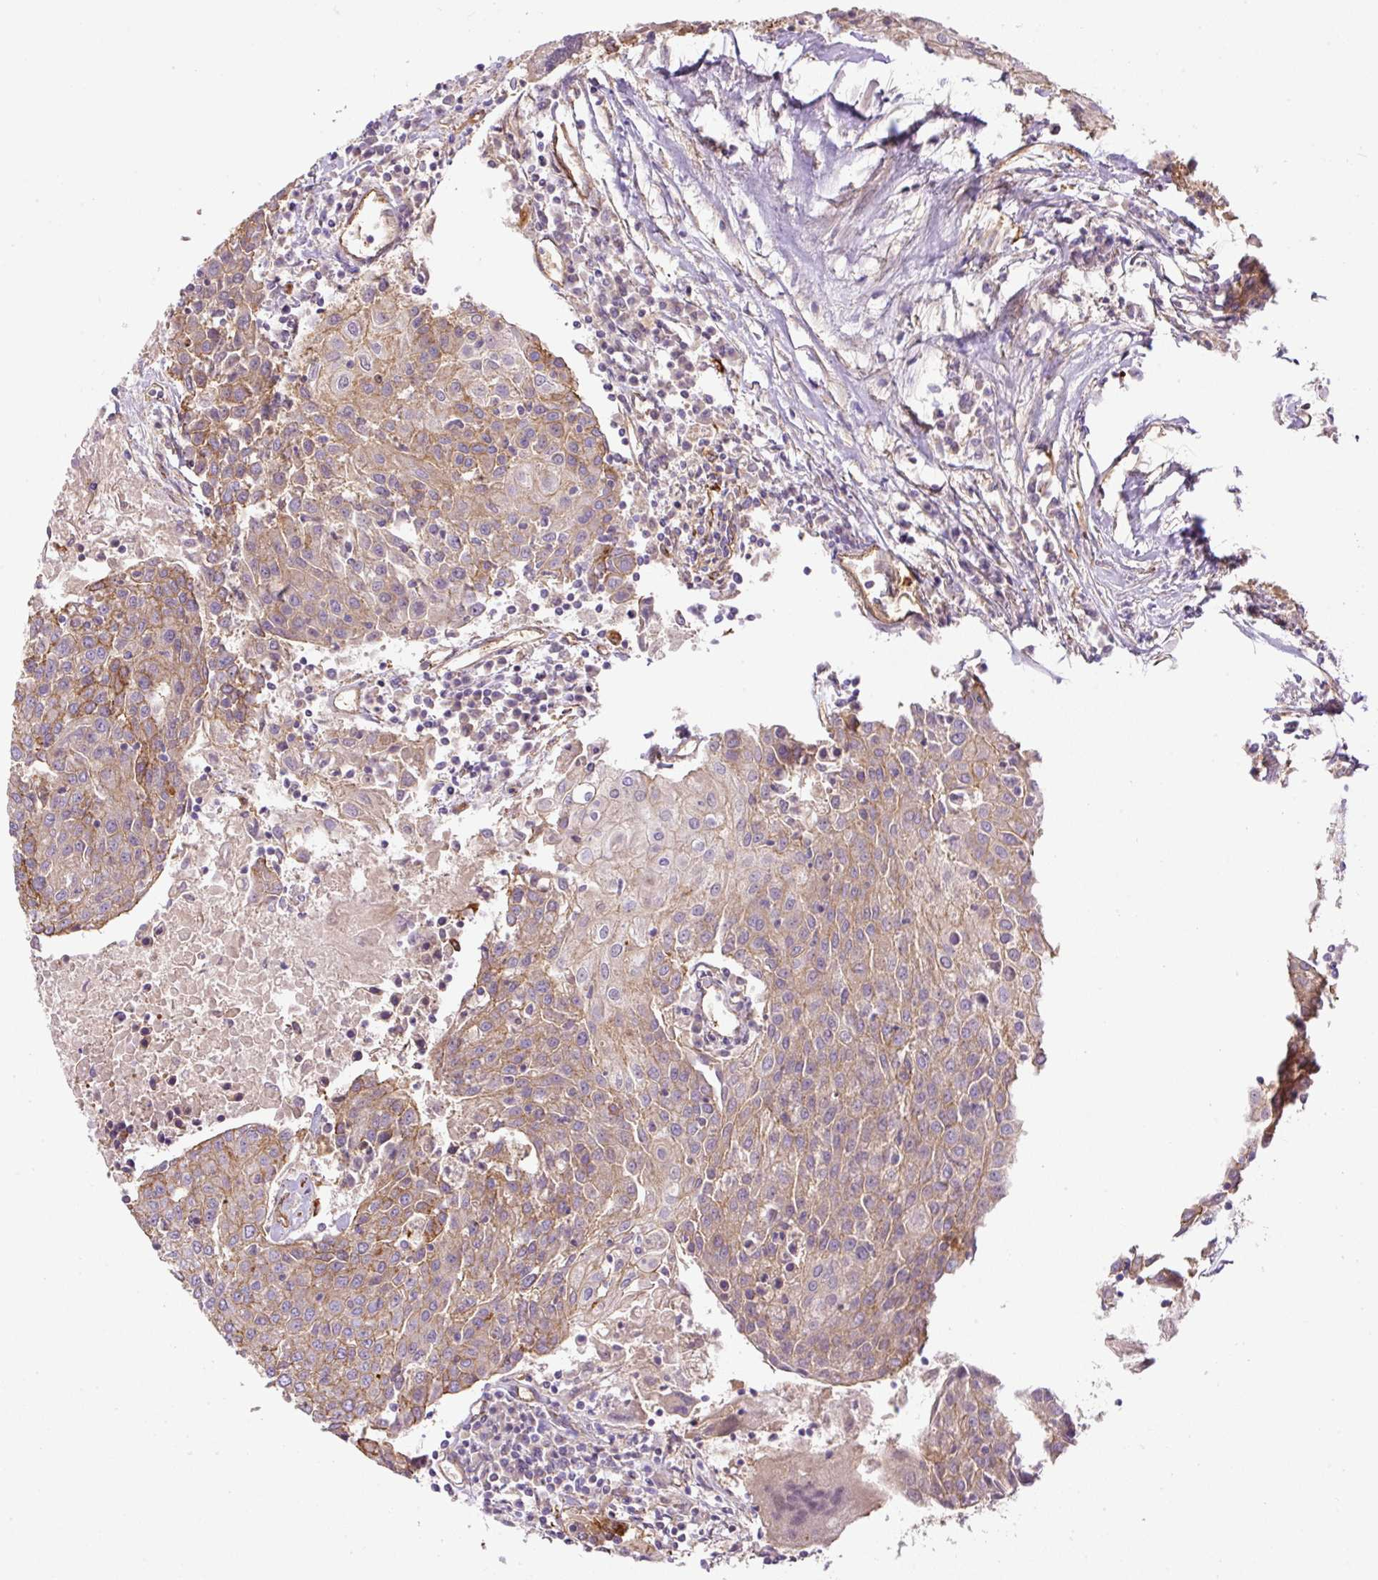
{"staining": {"intensity": "moderate", "quantity": ">75%", "location": "cytoplasmic/membranous"}, "tissue": "urothelial cancer", "cell_type": "Tumor cells", "image_type": "cancer", "snomed": [{"axis": "morphology", "description": "Urothelial carcinoma, High grade"}, {"axis": "topography", "description": "Urinary bladder"}], "caption": "Protein expression analysis of human high-grade urothelial carcinoma reveals moderate cytoplasmic/membranous expression in approximately >75% of tumor cells. (DAB IHC with brightfield microscopy, high magnification).", "gene": "B3GALT5", "patient": {"sex": "female", "age": 85}}